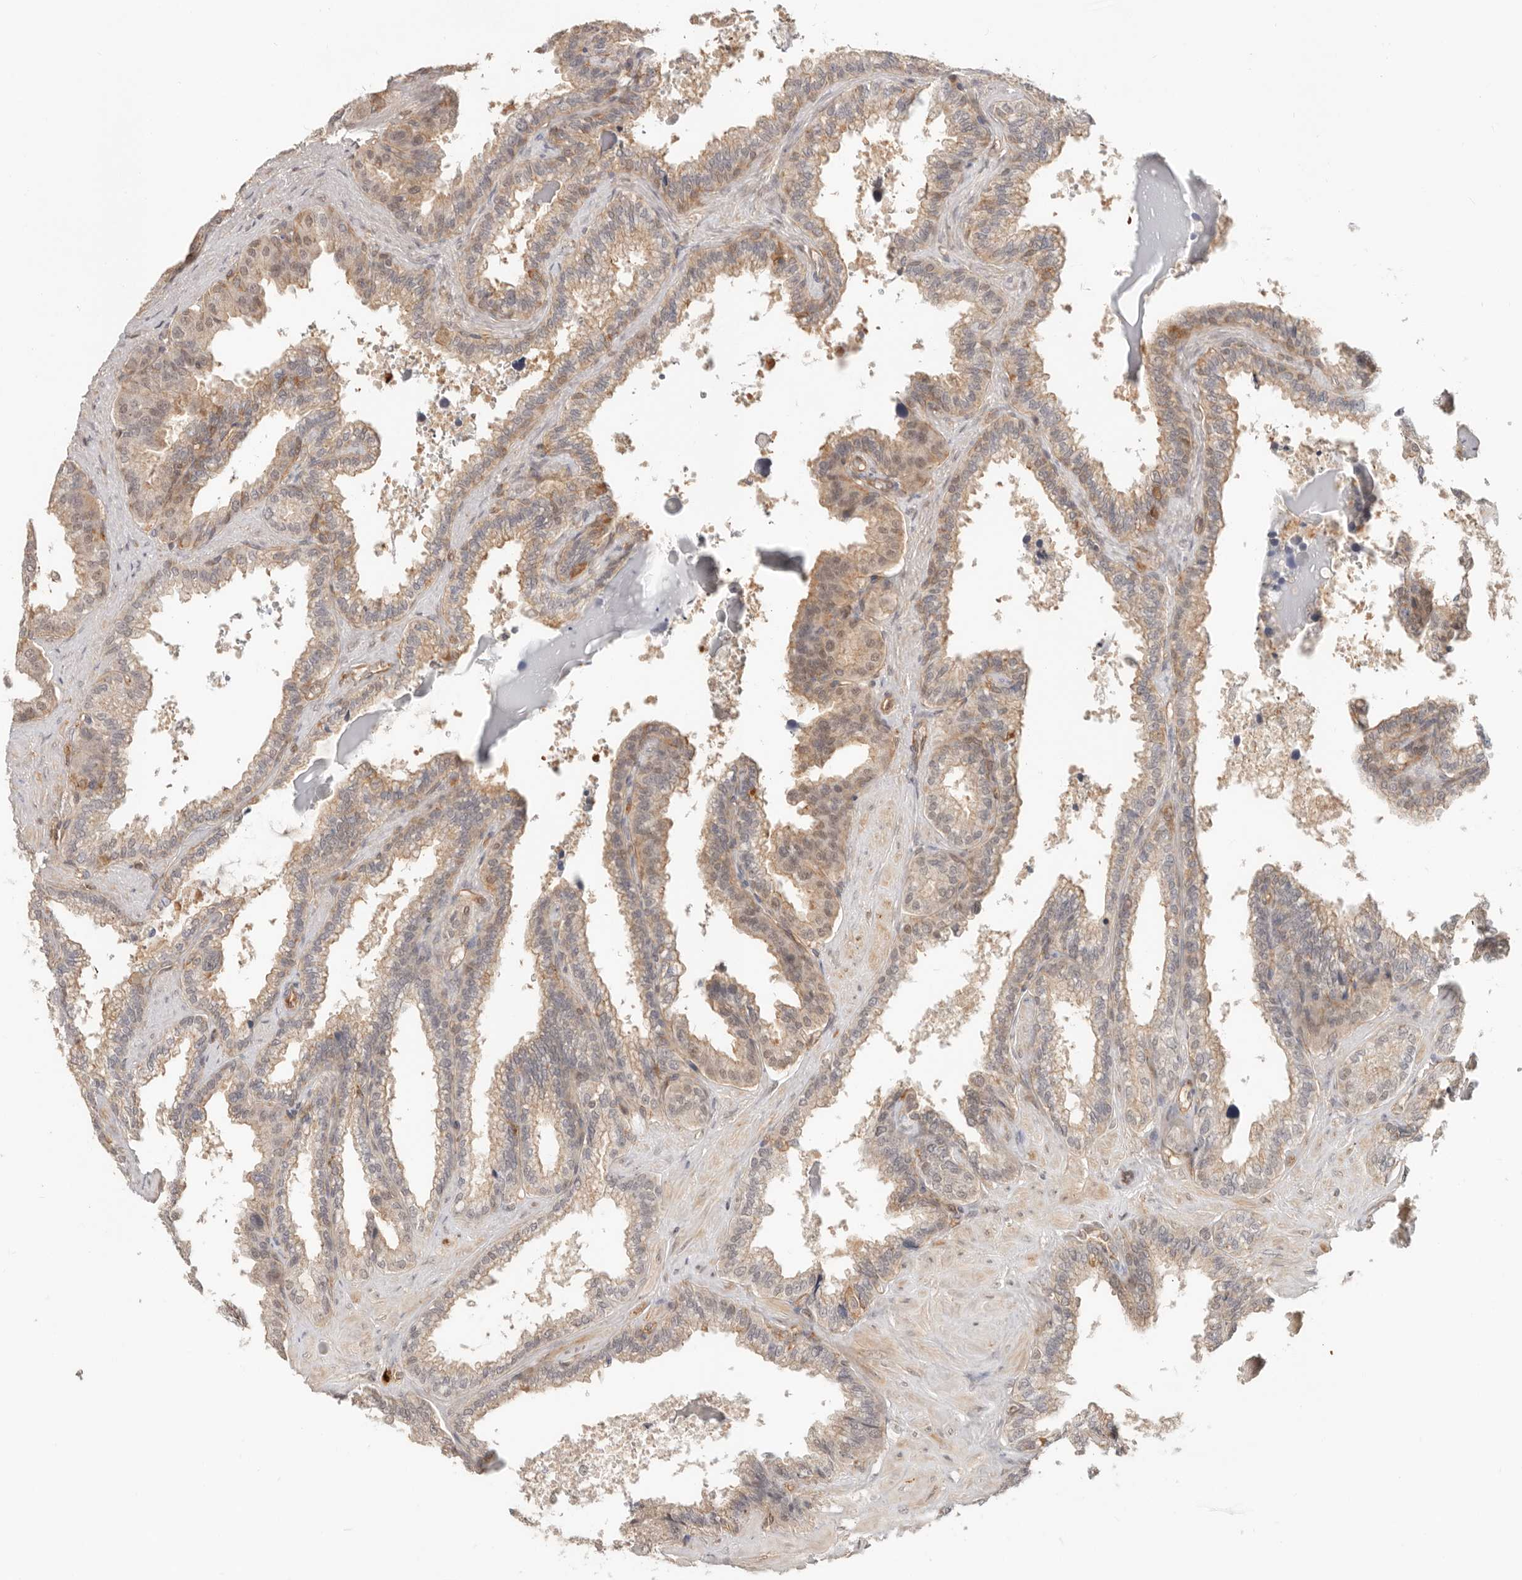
{"staining": {"intensity": "weak", "quantity": ">75%", "location": "cytoplasmic/membranous,nuclear"}, "tissue": "seminal vesicle", "cell_type": "Glandular cells", "image_type": "normal", "snomed": [{"axis": "morphology", "description": "Normal tissue, NOS"}, {"axis": "topography", "description": "Seminal veicle"}], "caption": "This is a photomicrograph of immunohistochemistry (IHC) staining of benign seminal vesicle, which shows weak expression in the cytoplasmic/membranous,nuclear of glandular cells.", "gene": "HEXD", "patient": {"sex": "male", "age": 46}}